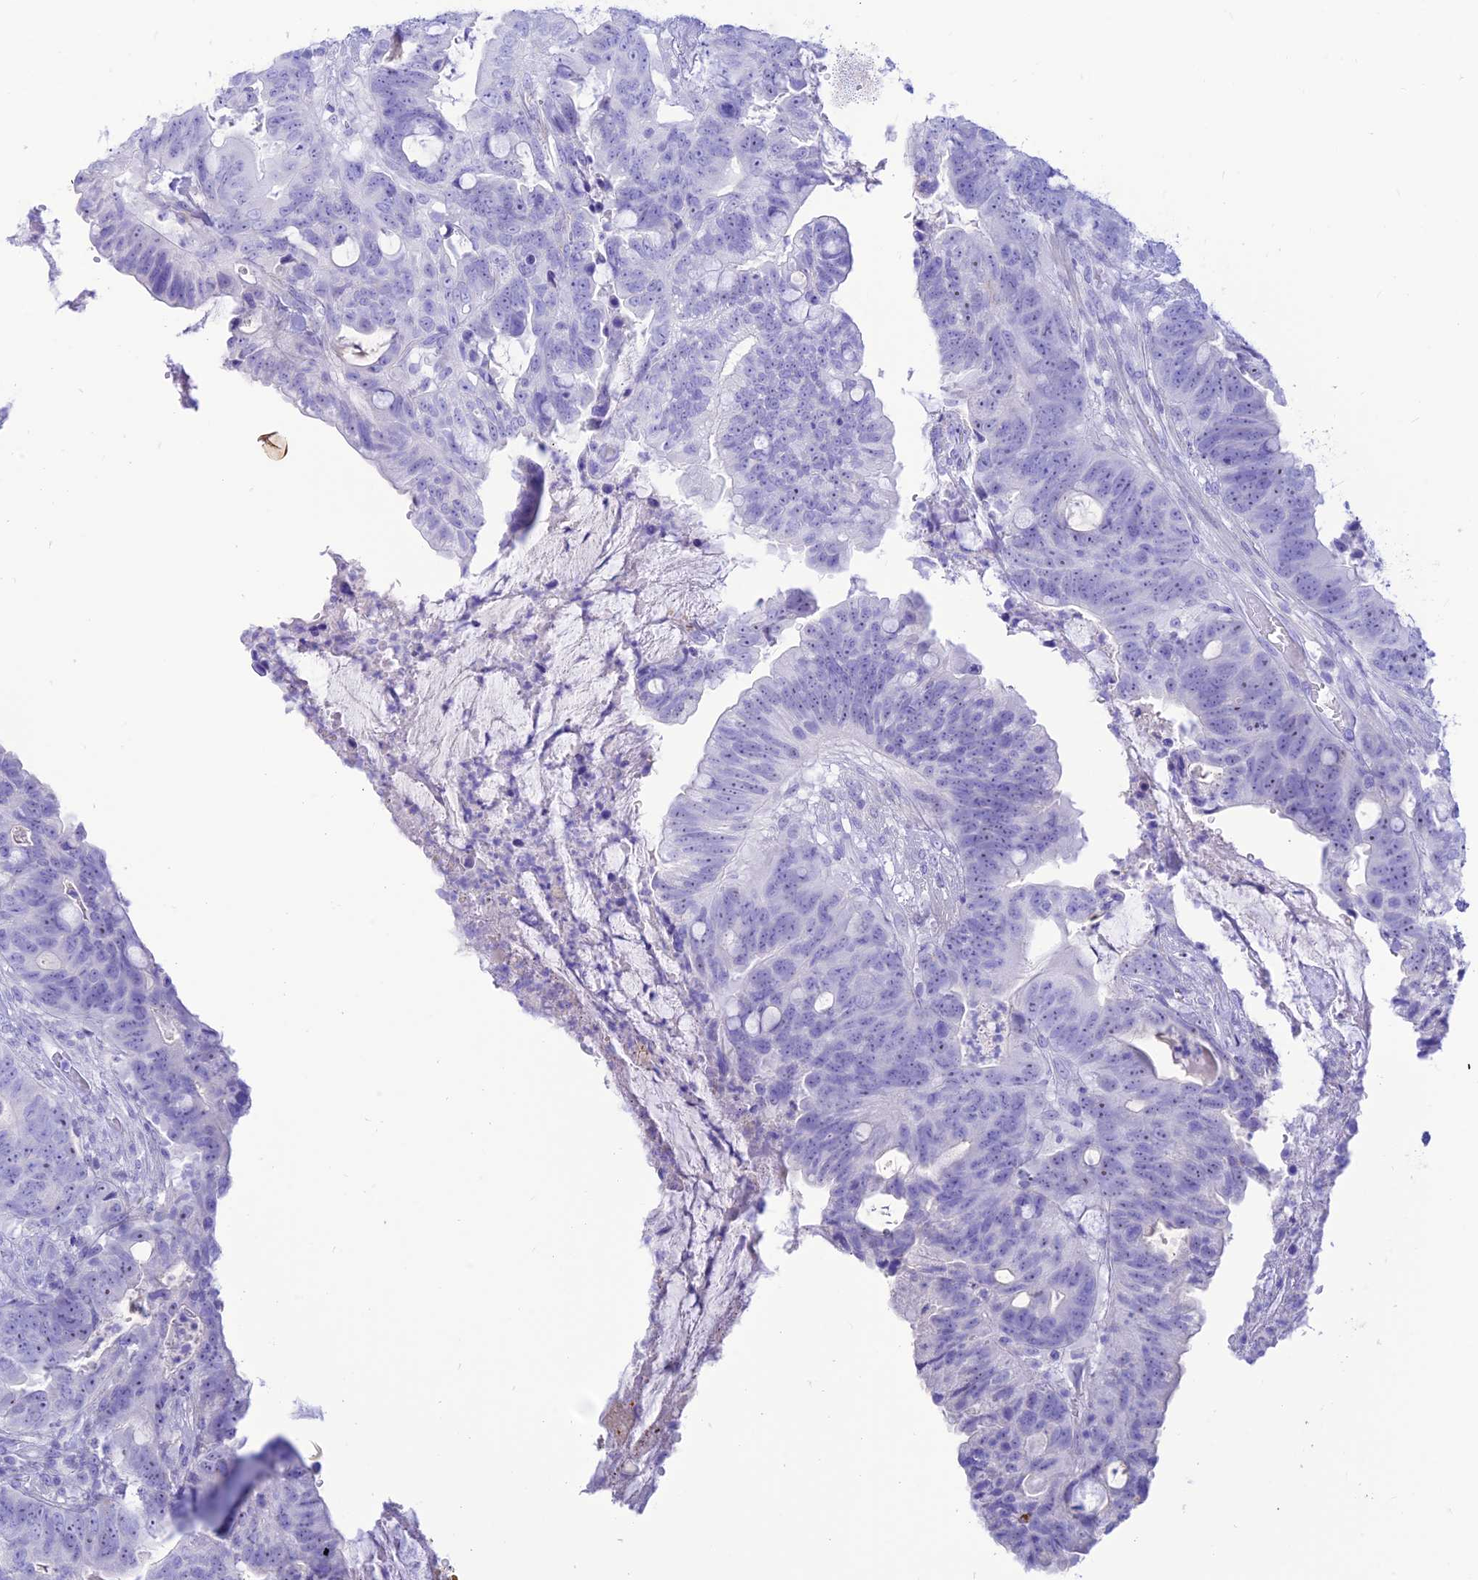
{"staining": {"intensity": "negative", "quantity": "none", "location": "none"}, "tissue": "colorectal cancer", "cell_type": "Tumor cells", "image_type": "cancer", "snomed": [{"axis": "morphology", "description": "Adenocarcinoma, NOS"}, {"axis": "topography", "description": "Colon"}], "caption": "IHC histopathology image of neoplastic tissue: colorectal adenocarcinoma stained with DAB (3,3'-diaminobenzidine) reveals no significant protein positivity in tumor cells. Nuclei are stained in blue.", "gene": "PRNP", "patient": {"sex": "female", "age": 82}}